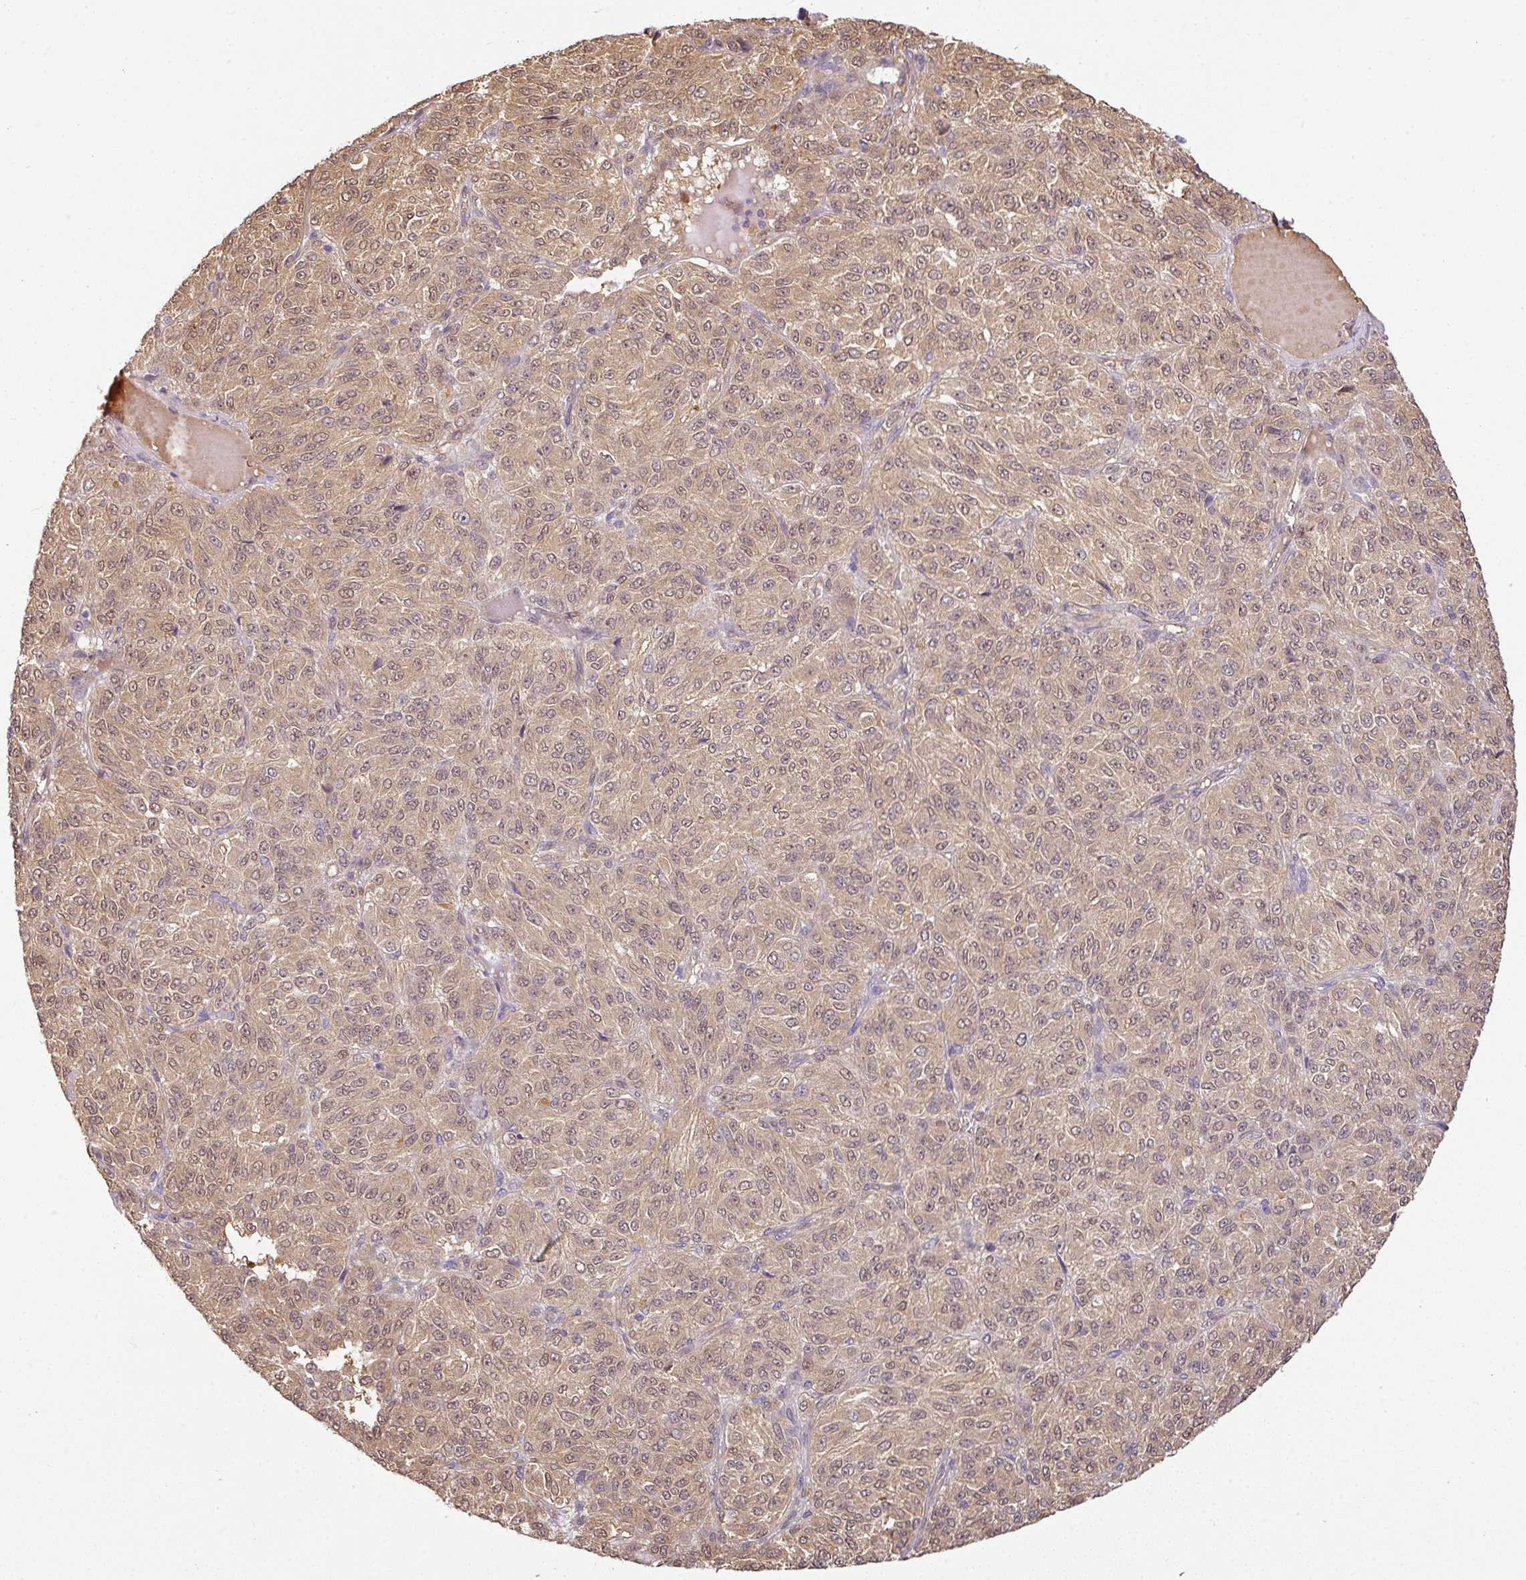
{"staining": {"intensity": "weak", "quantity": "<25%", "location": "nuclear"}, "tissue": "melanoma", "cell_type": "Tumor cells", "image_type": "cancer", "snomed": [{"axis": "morphology", "description": "Malignant melanoma, Metastatic site"}, {"axis": "topography", "description": "Brain"}], "caption": "High power microscopy histopathology image of an IHC micrograph of melanoma, revealing no significant staining in tumor cells. (Stains: DAB immunohistochemistry (IHC) with hematoxylin counter stain, Microscopy: brightfield microscopy at high magnification).", "gene": "ANKRD18A", "patient": {"sex": "female", "age": 56}}